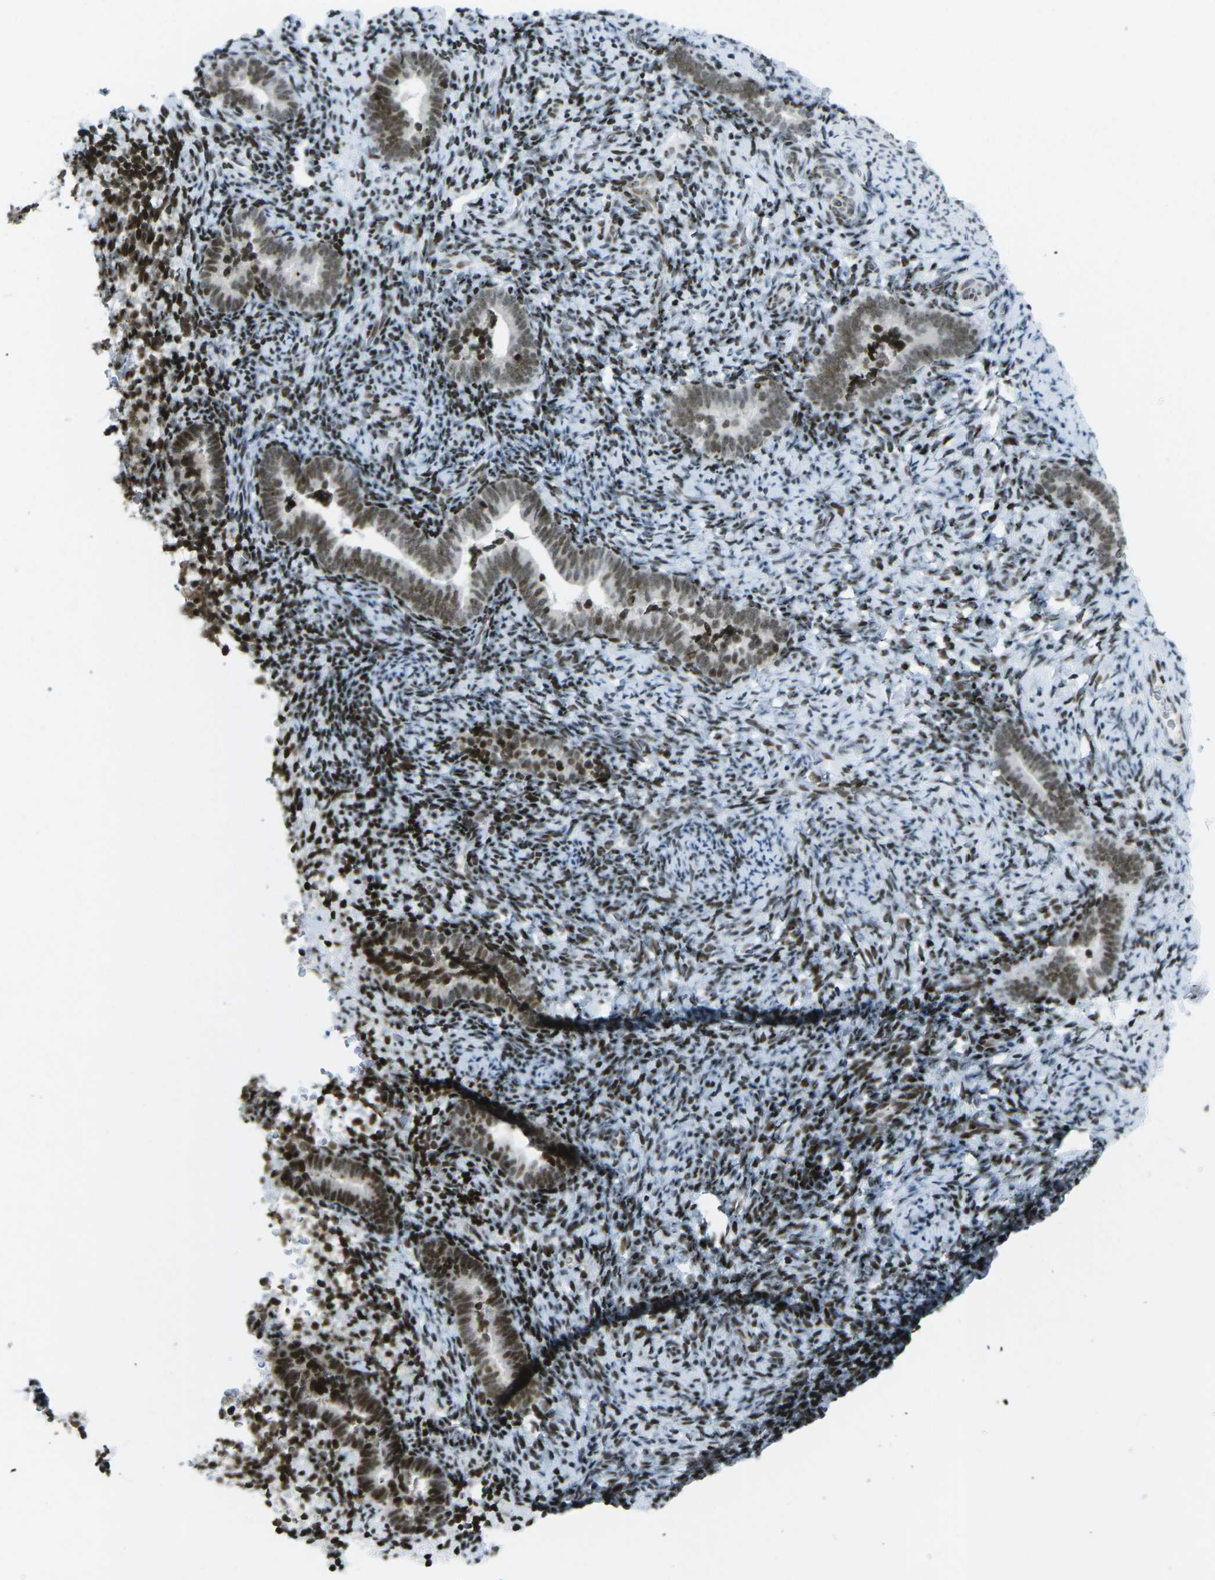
{"staining": {"intensity": "strong", "quantity": "25%-75%", "location": "nuclear"}, "tissue": "endometrium", "cell_type": "Cells in endometrial stroma", "image_type": "normal", "snomed": [{"axis": "morphology", "description": "Normal tissue, NOS"}, {"axis": "topography", "description": "Endometrium"}], "caption": "This histopathology image demonstrates immunohistochemistry (IHC) staining of normal human endometrium, with high strong nuclear staining in about 25%-75% of cells in endometrial stroma.", "gene": "EME1", "patient": {"sex": "female", "age": 51}}